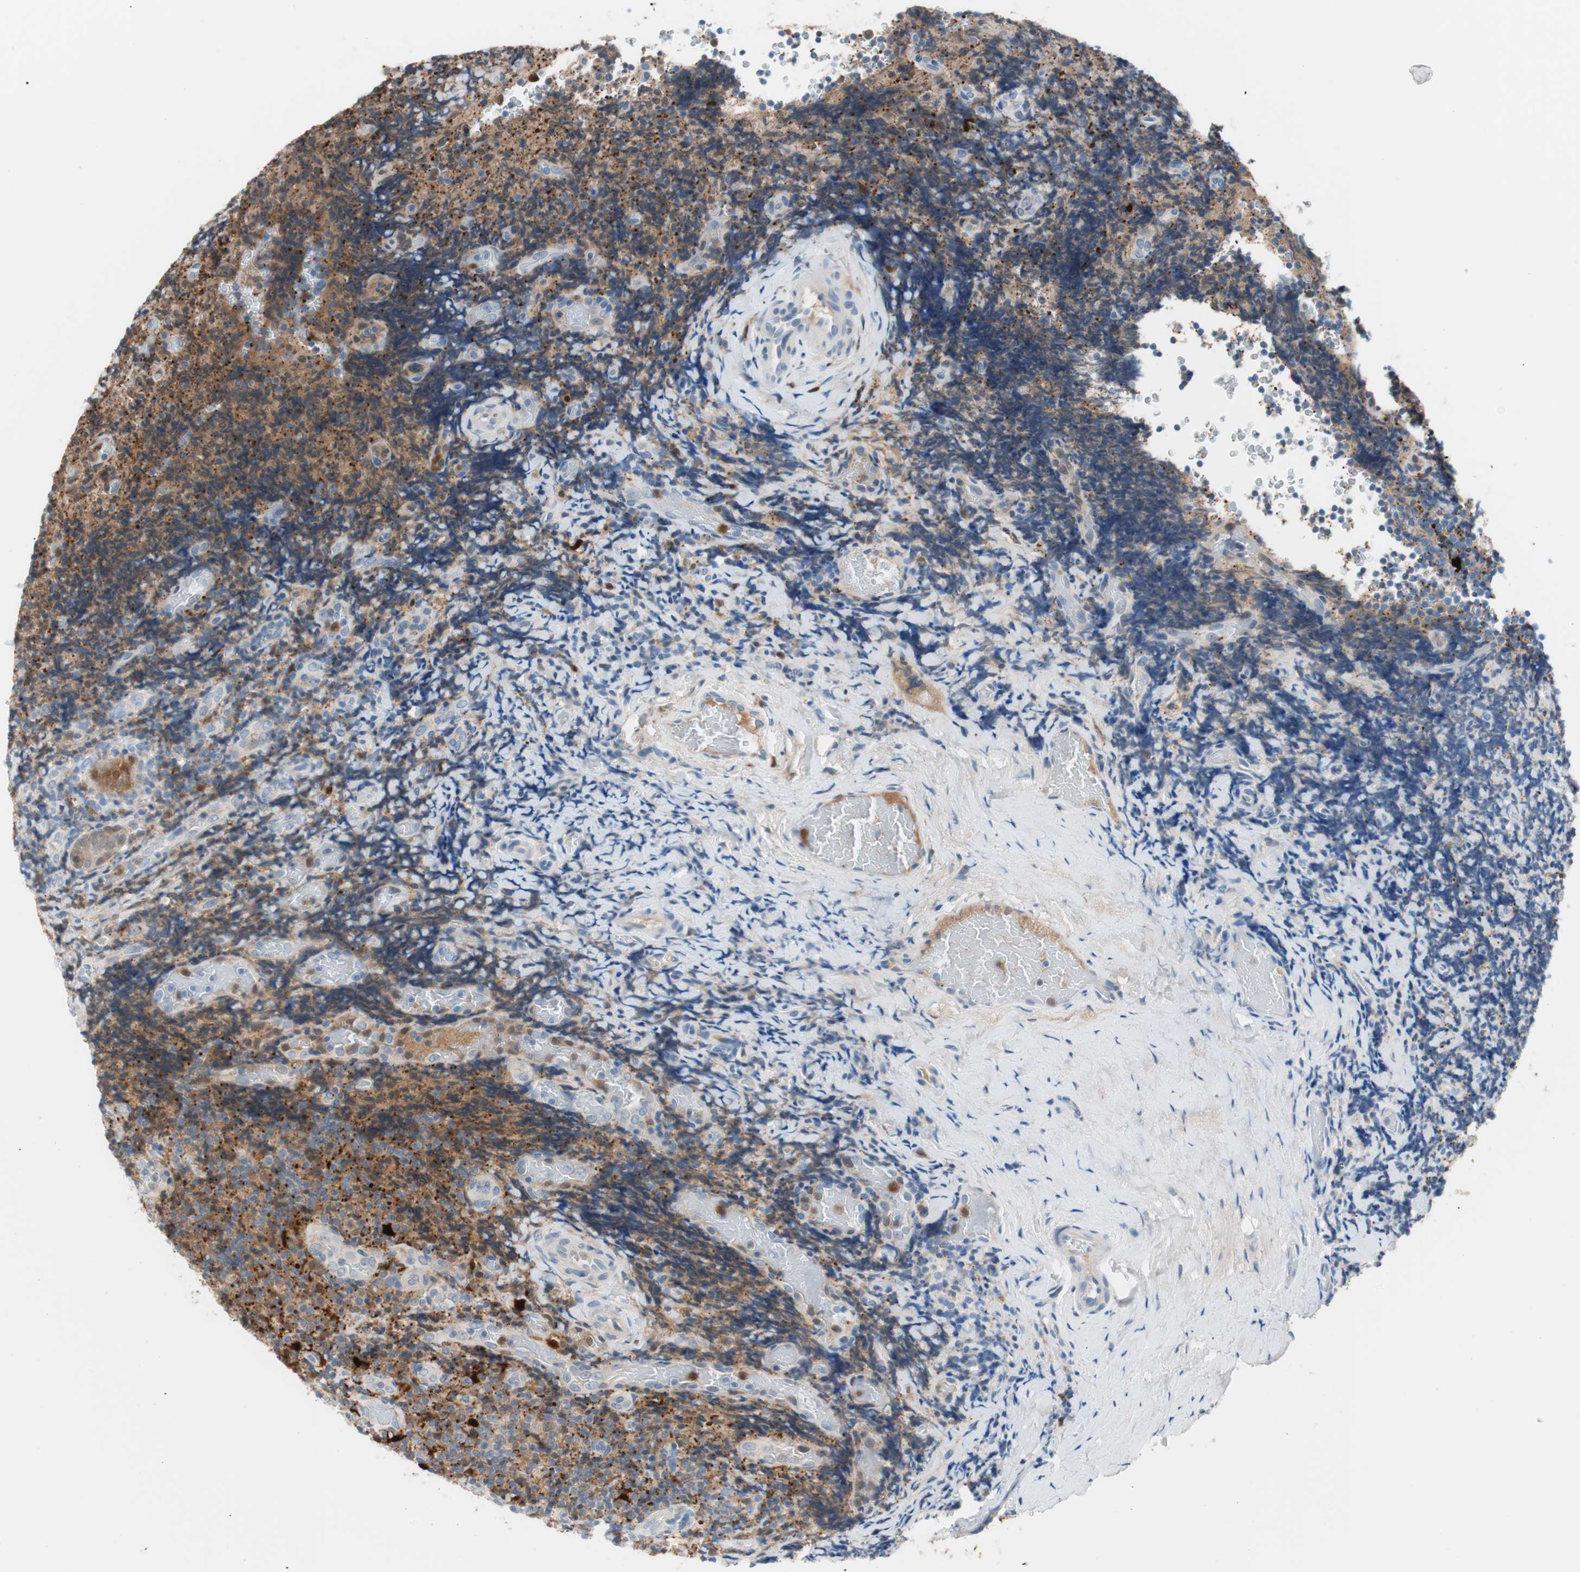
{"staining": {"intensity": "moderate", "quantity": "<25%", "location": "cytoplasmic/membranous"}, "tissue": "lymphoma", "cell_type": "Tumor cells", "image_type": "cancer", "snomed": [{"axis": "morphology", "description": "Malignant lymphoma, non-Hodgkin's type, High grade"}, {"axis": "topography", "description": "Tonsil"}], "caption": "High-grade malignant lymphoma, non-Hodgkin's type stained with immunohistochemistry reveals moderate cytoplasmic/membranous expression in about <25% of tumor cells.", "gene": "IL18", "patient": {"sex": "female", "age": 36}}